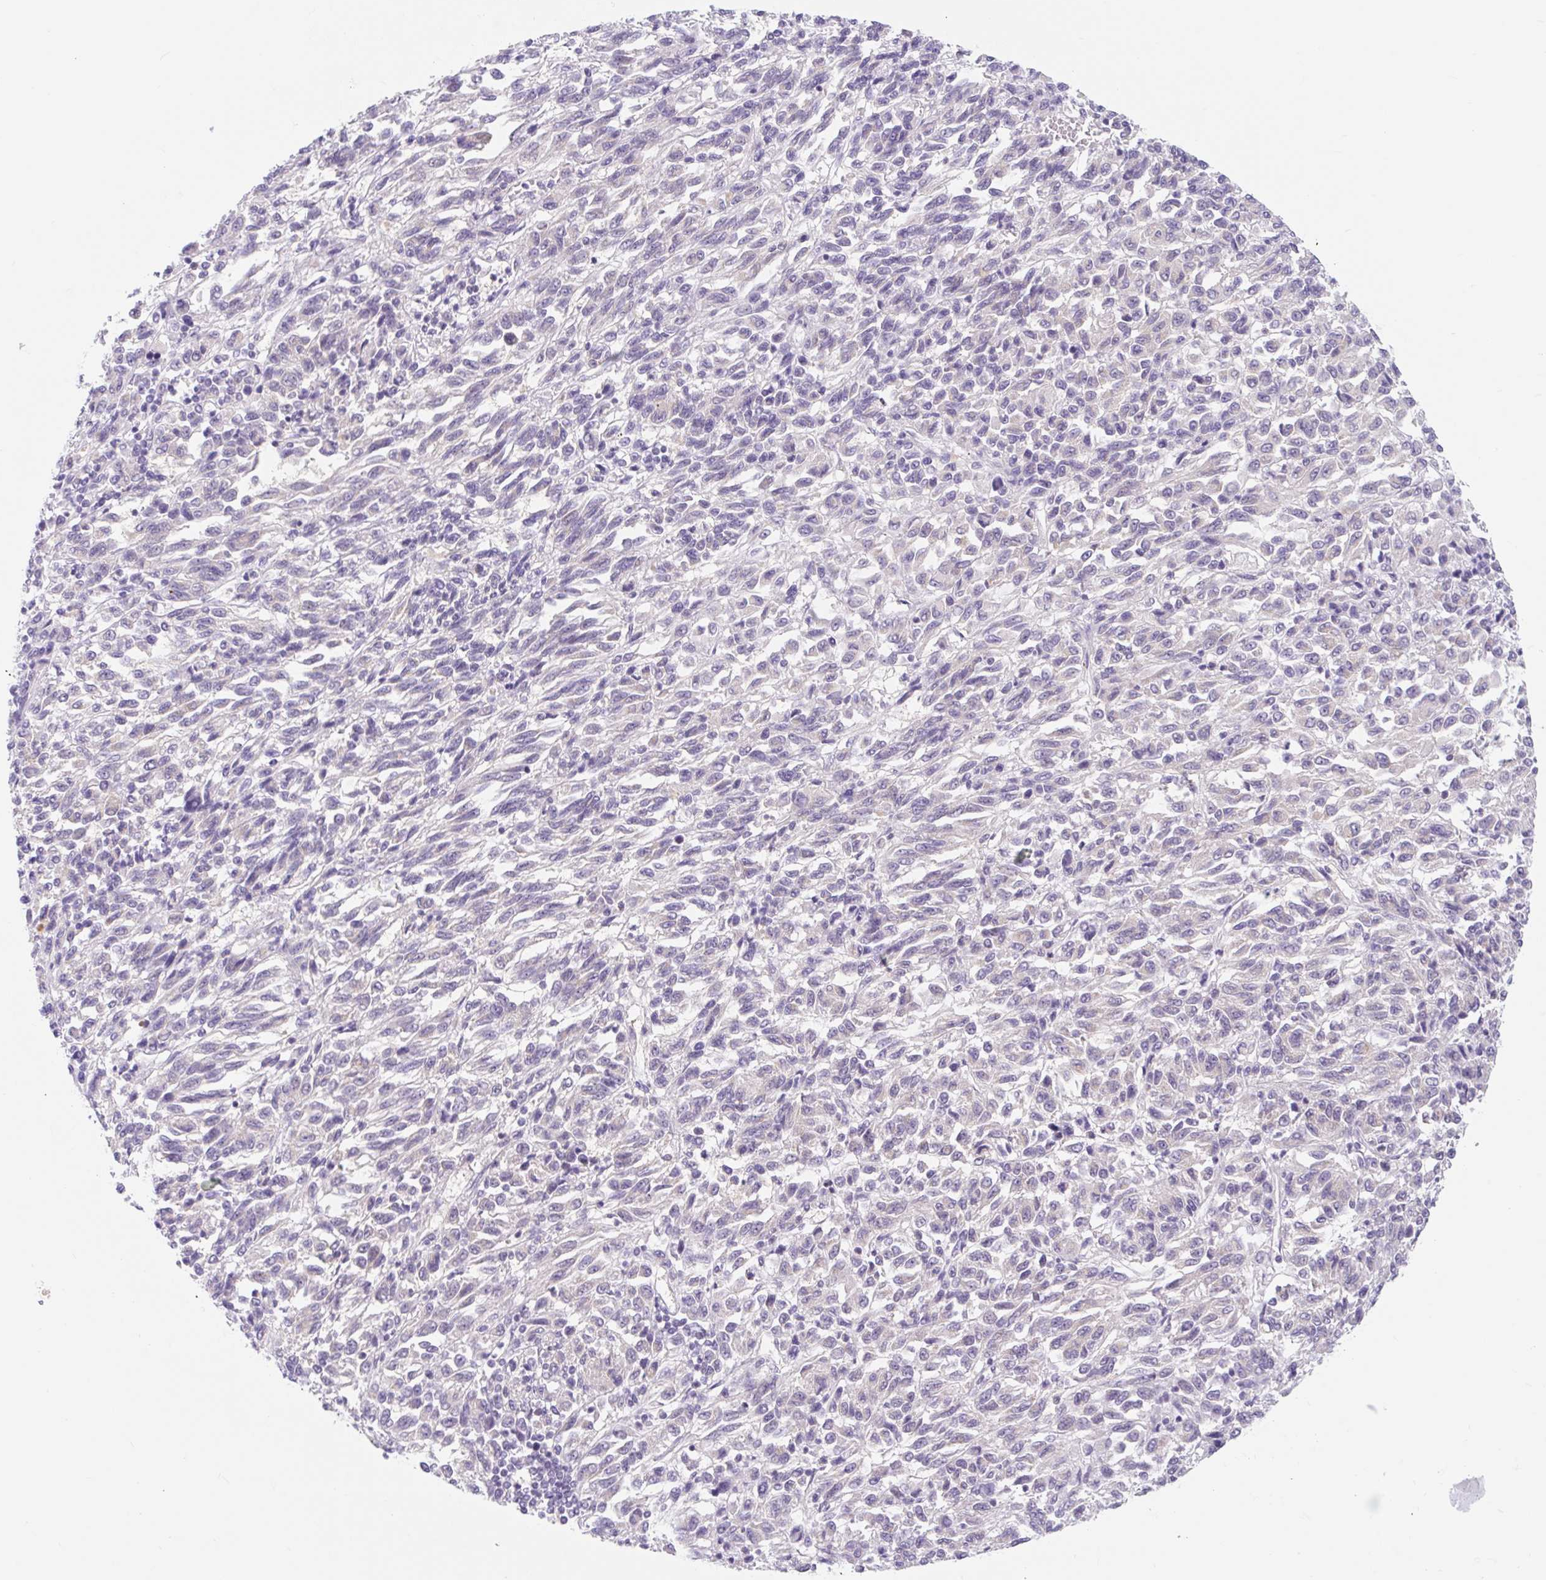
{"staining": {"intensity": "negative", "quantity": "none", "location": "none"}, "tissue": "melanoma", "cell_type": "Tumor cells", "image_type": "cancer", "snomed": [{"axis": "morphology", "description": "Malignant melanoma, Metastatic site"}, {"axis": "topography", "description": "Lung"}], "caption": "Malignant melanoma (metastatic site) stained for a protein using IHC displays no staining tumor cells.", "gene": "ITPK1", "patient": {"sex": "male", "age": 64}}